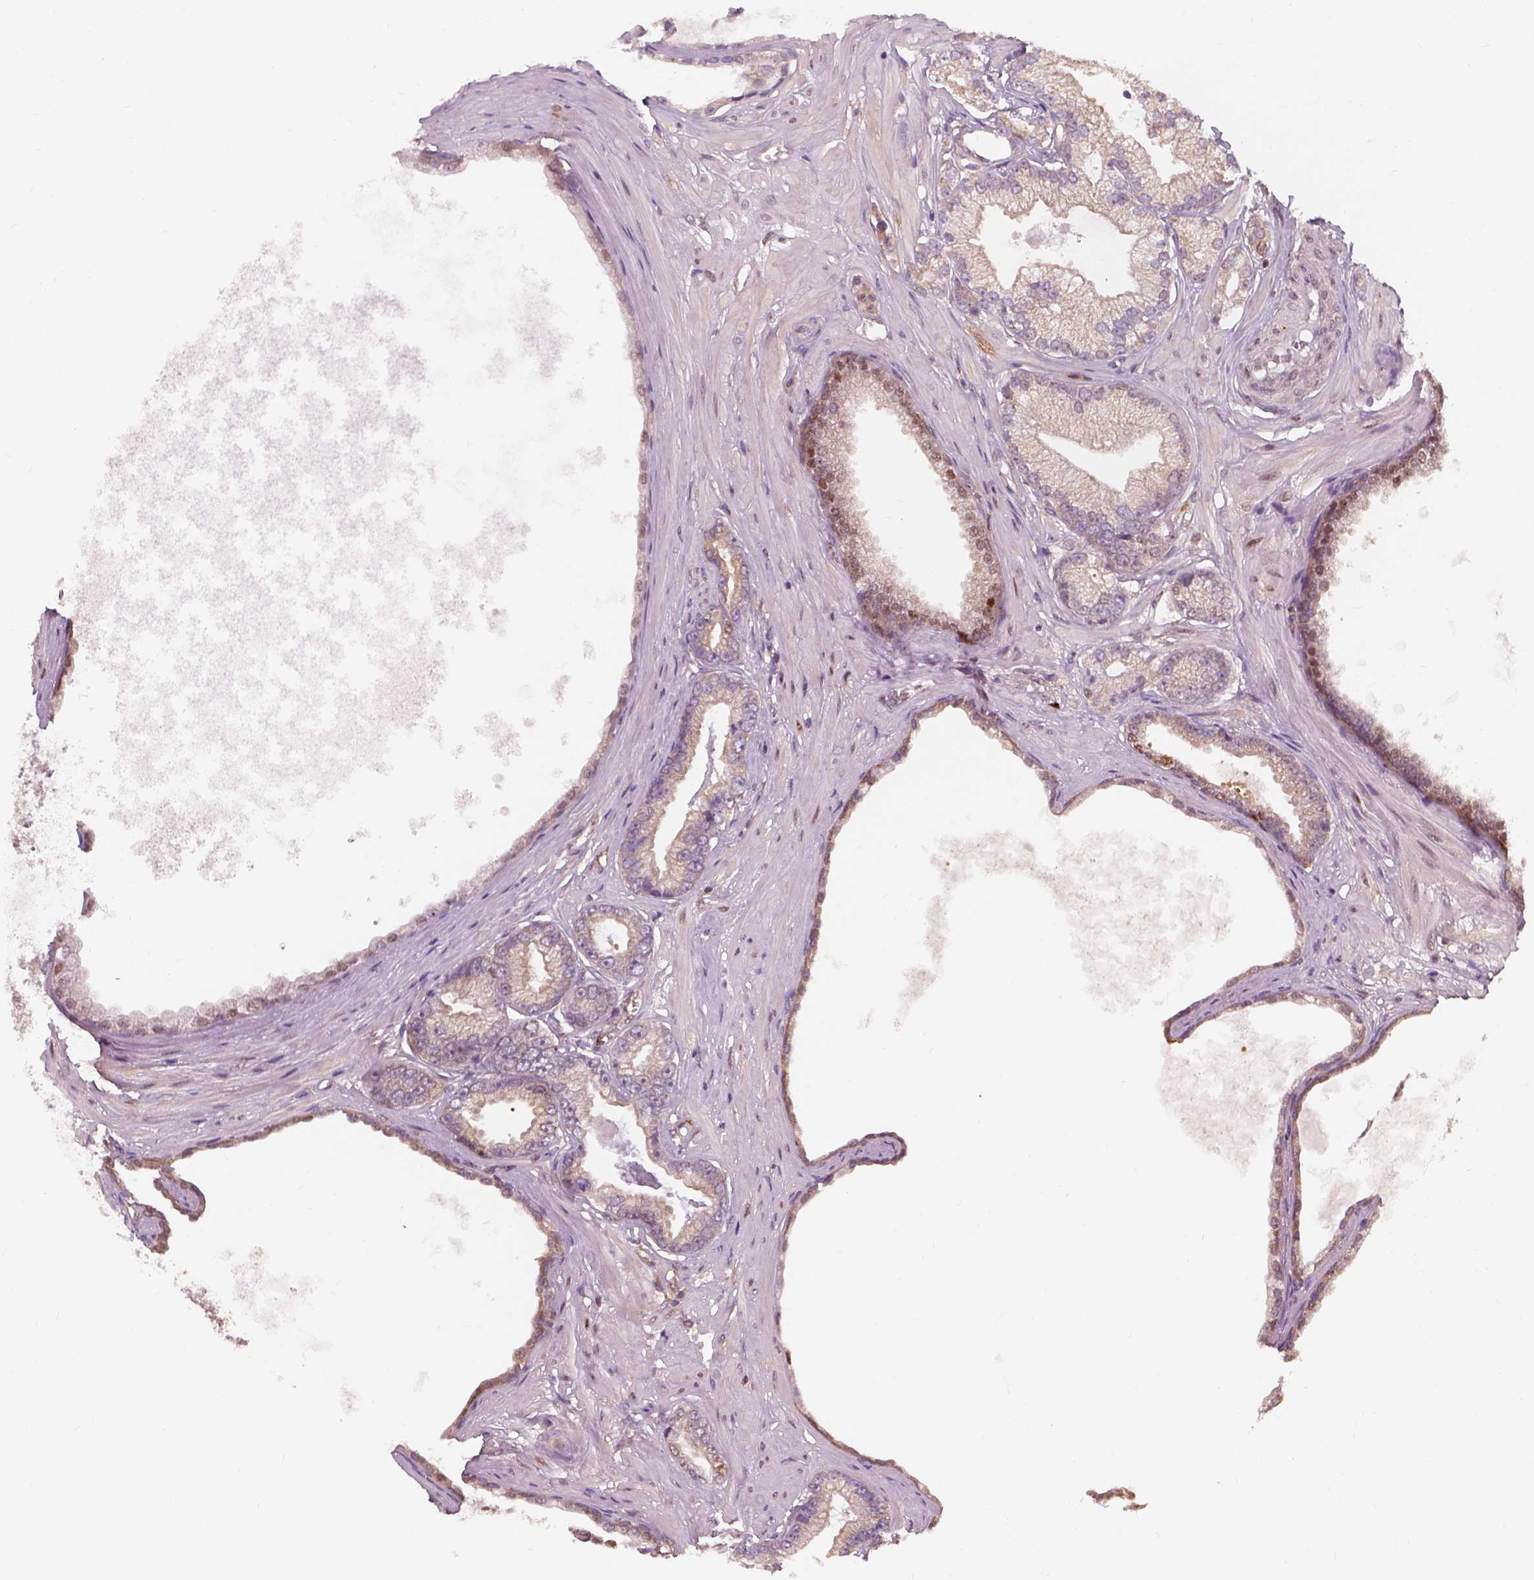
{"staining": {"intensity": "negative", "quantity": "none", "location": "none"}, "tissue": "prostate cancer", "cell_type": "Tumor cells", "image_type": "cancer", "snomed": [{"axis": "morphology", "description": "Adenocarcinoma, Low grade"}, {"axis": "topography", "description": "Prostate"}], "caption": "Prostate cancer stained for a protein using immunohistochemistry (IHC) displays no expression tumor cells.", "gene": "SQSTM1", "patient": {"sex": "male", "age": 64}}